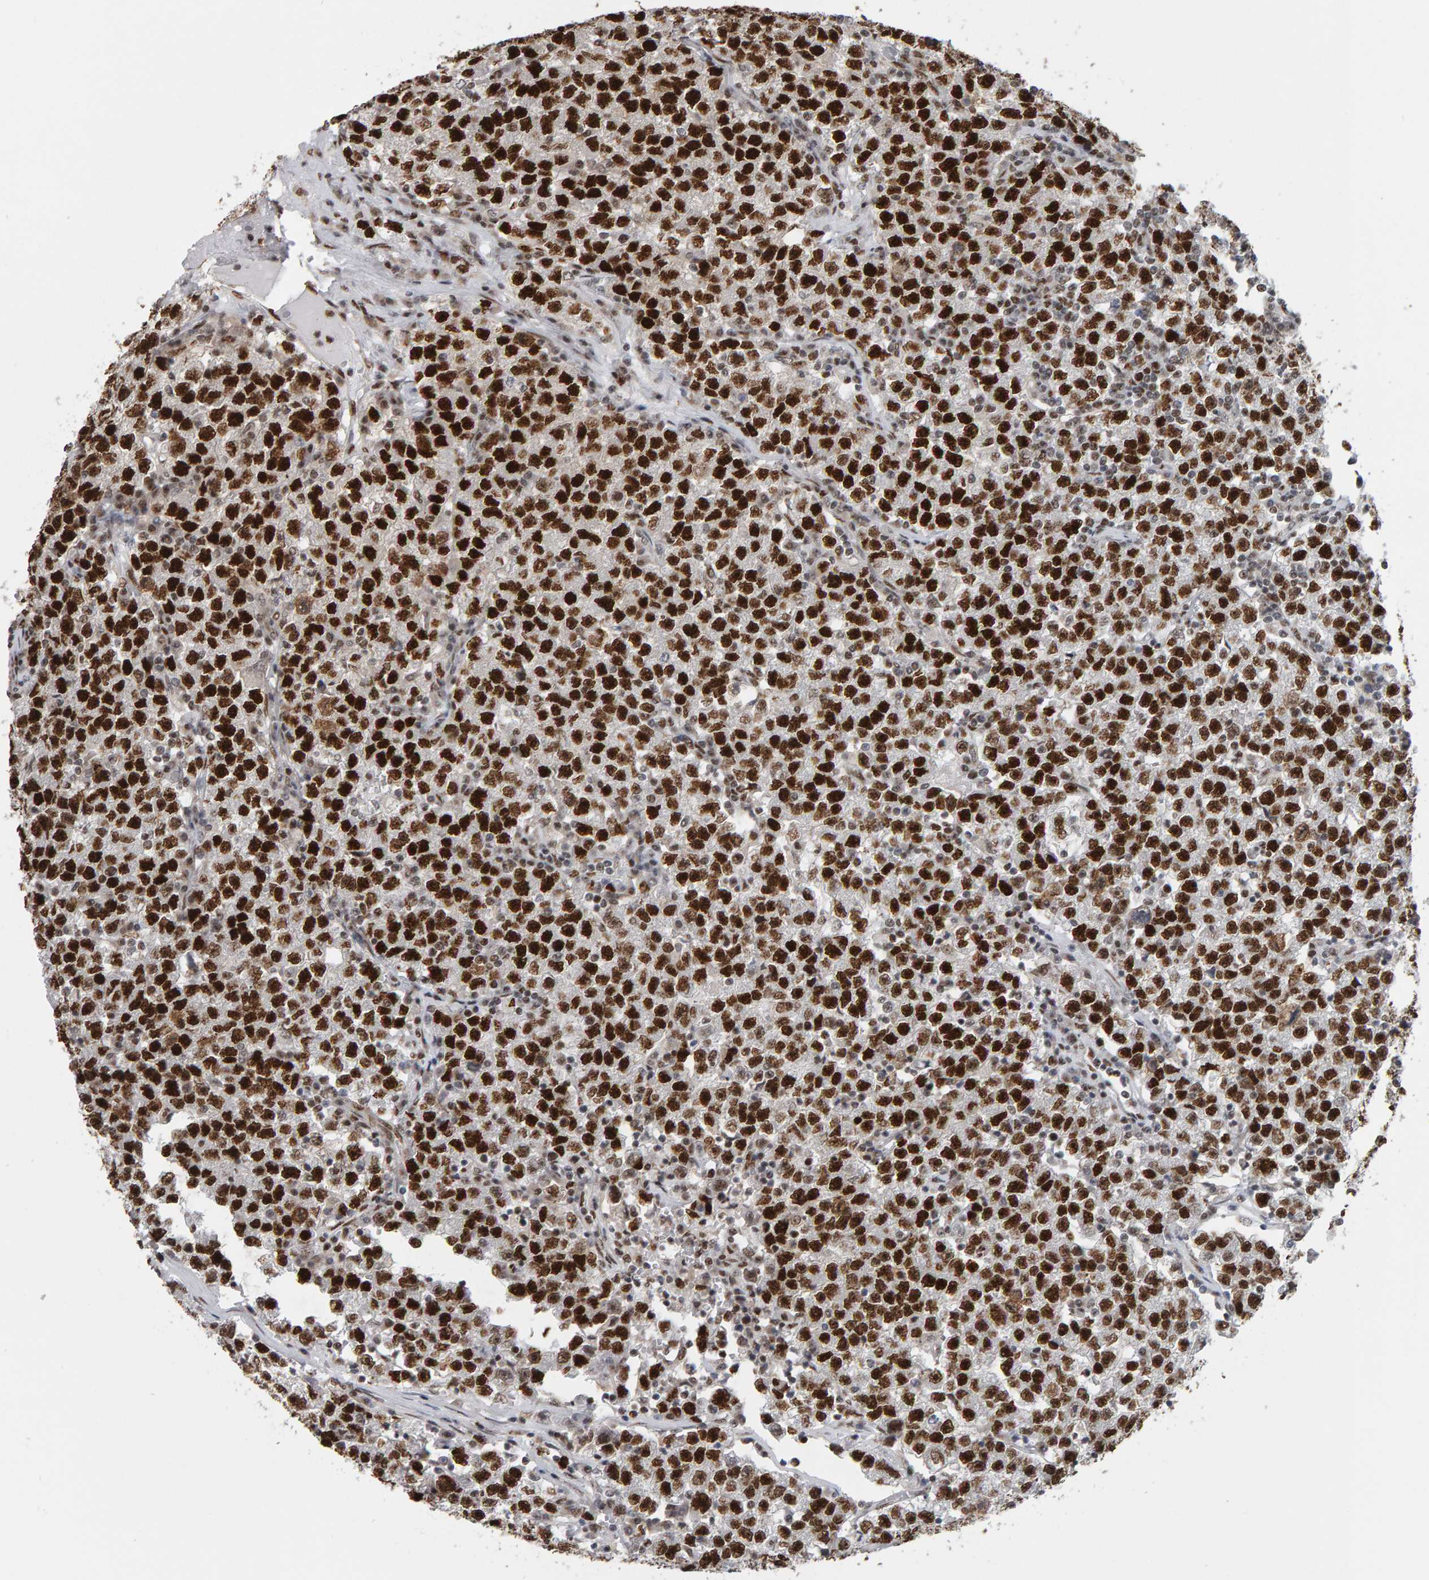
{"staining": {"intensity": "strong", "quantity": ">75%", "location": "nuclear"}, "tissue": "testis cancer", "cell_type": "Tumor cells", "image_type": "cancer", "snomed": [{"axis": "morphology", "description": "Seminoma, NOS"}, {"axis": "topography", "description": "Testis"}], "caption": "Testis cancer tissue shows strong nuclear staining in approximately >75% of tumor cells, visualized by immunohistochemistry.", "gene": "ATF7IP", "patient": {"sex": "male", "age": 22}}